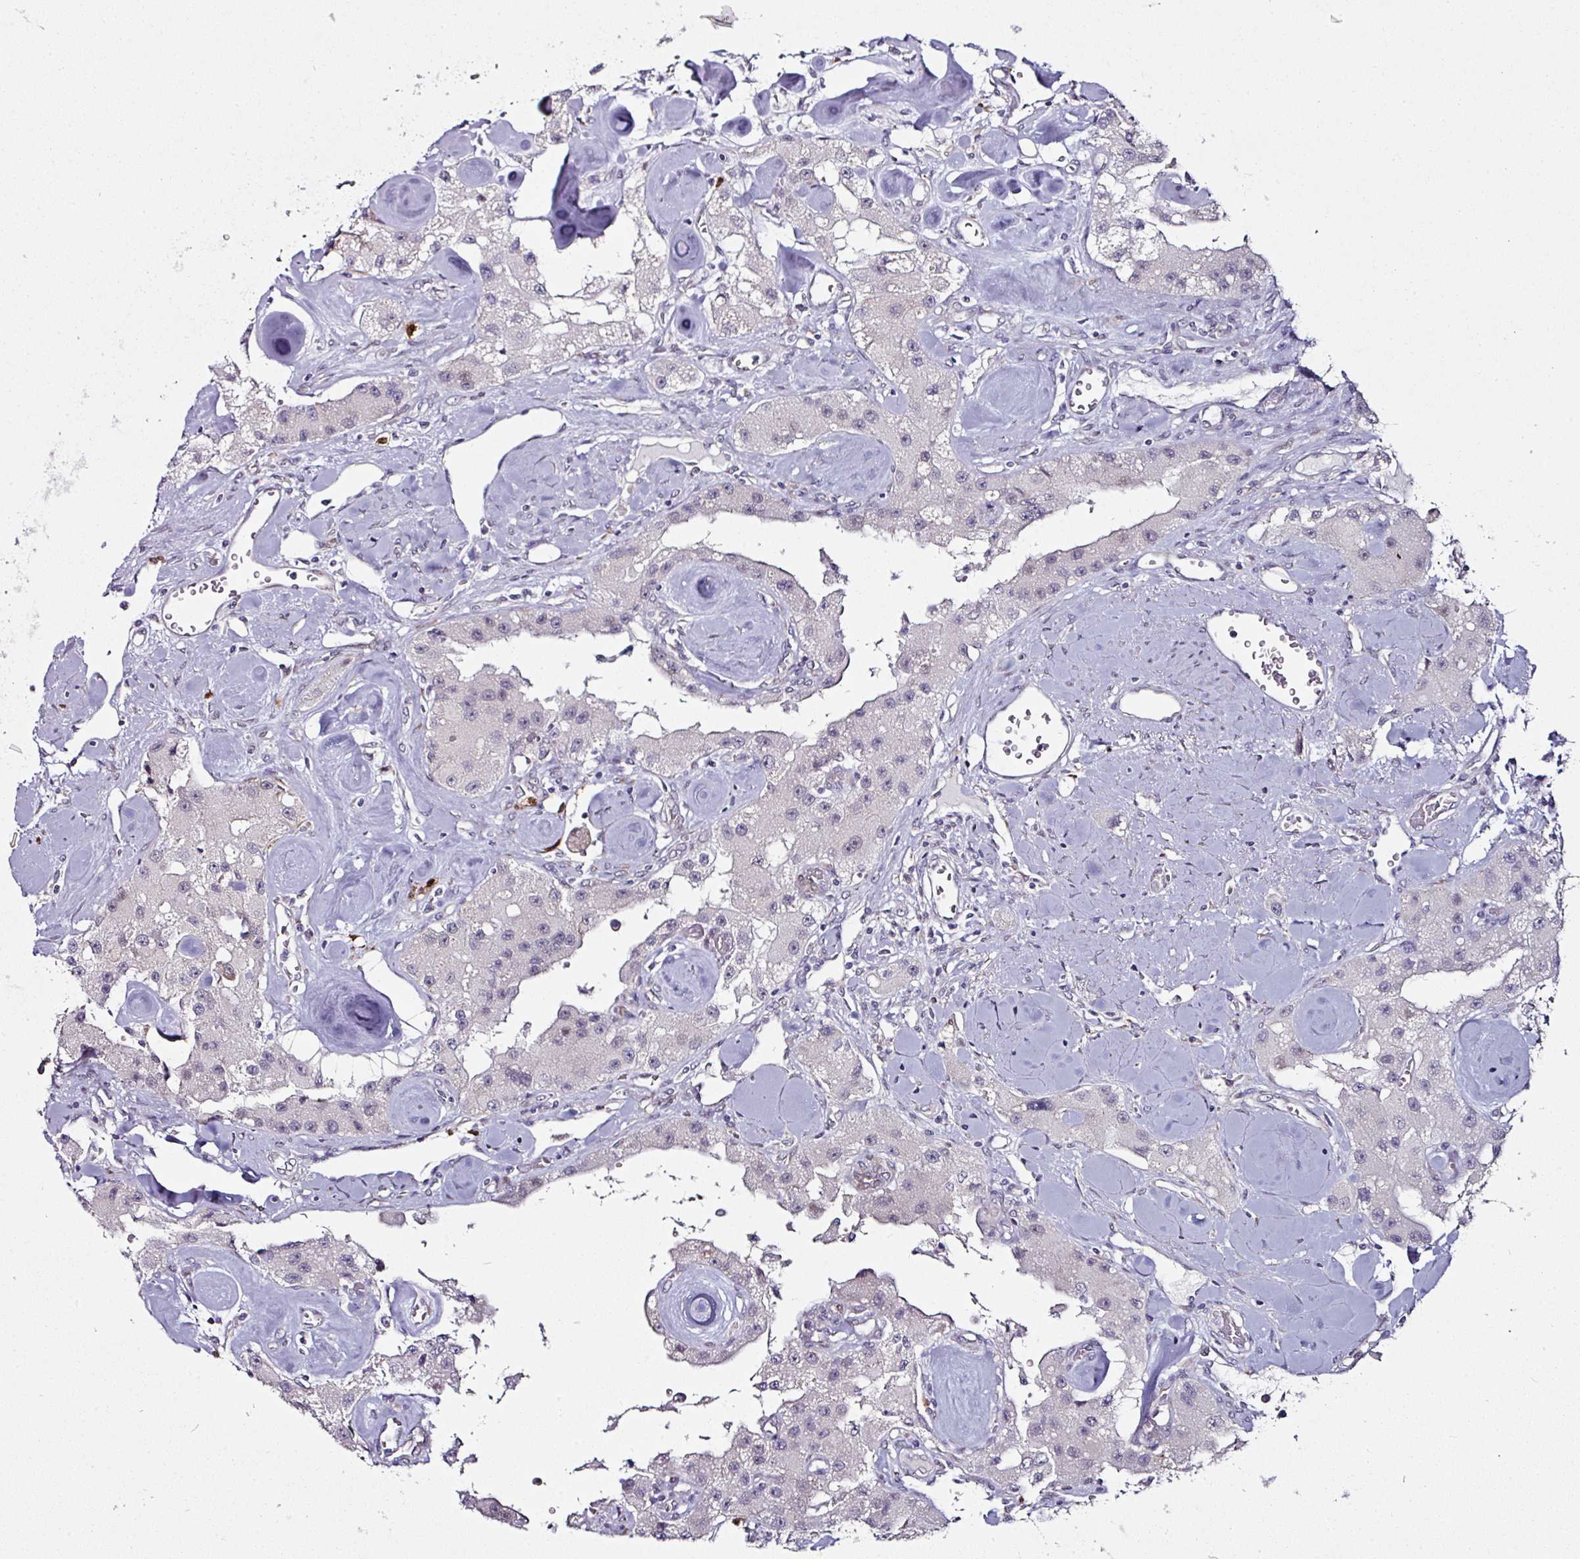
{"staining": {"intensity": "negative", "quantity": "none", "location": "none"}, "tissue": "carcinoid", "cell_type": "Tumor cells", "image_type": "cancer", "snomed": [{"axis": "morphology", "description": "Carcinoid, malignant, NOS"}, {"axis": "topography", "description": "Pancreas"}], "caption": "Carcinoid (malignant) was stained to show a protein in brown. There is no significant positivity in tumor cells.", "gene": "APOLD1", "patient": {"sex": "male", "age": 41}}